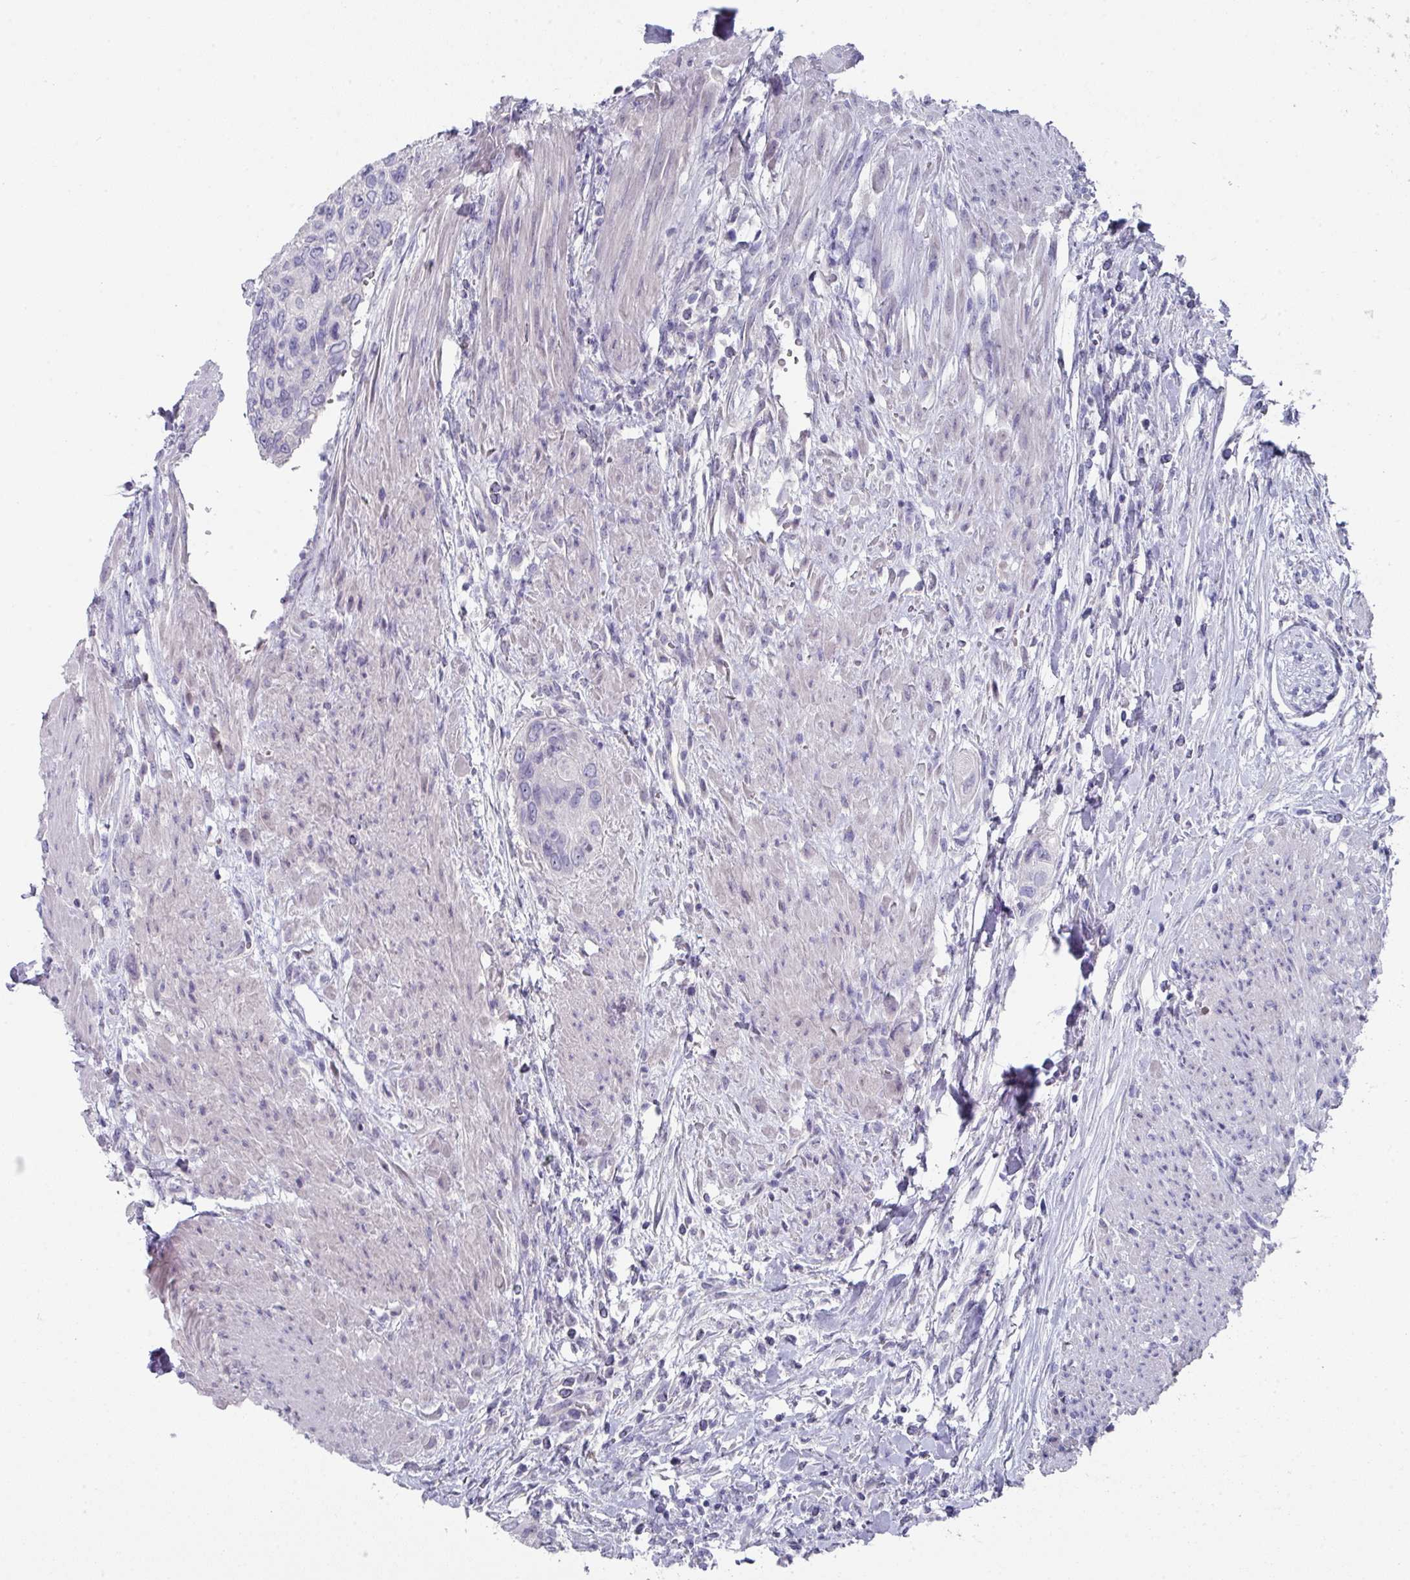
{"staining": {"intensity": "negative", "quantity": "none", "location": "none"}, "tissue": "urothelial cancer", "cell_type": "Tumor cells", "image_type": "cancer", "snomed": [{"axis": "morphology", "description": "Urothelial carcinoma, High grade"}, {"axis": "topography", "description": "Urinary bladder"}], "caption": "This is a photomicrograph of IHC staining of high-grade urothelial carcinoma, which shows no positivity in tumor cells. Nuclei are stained in blue.", "gene": "DEFB115", "patient": {"sex": "female", "age": 60}}